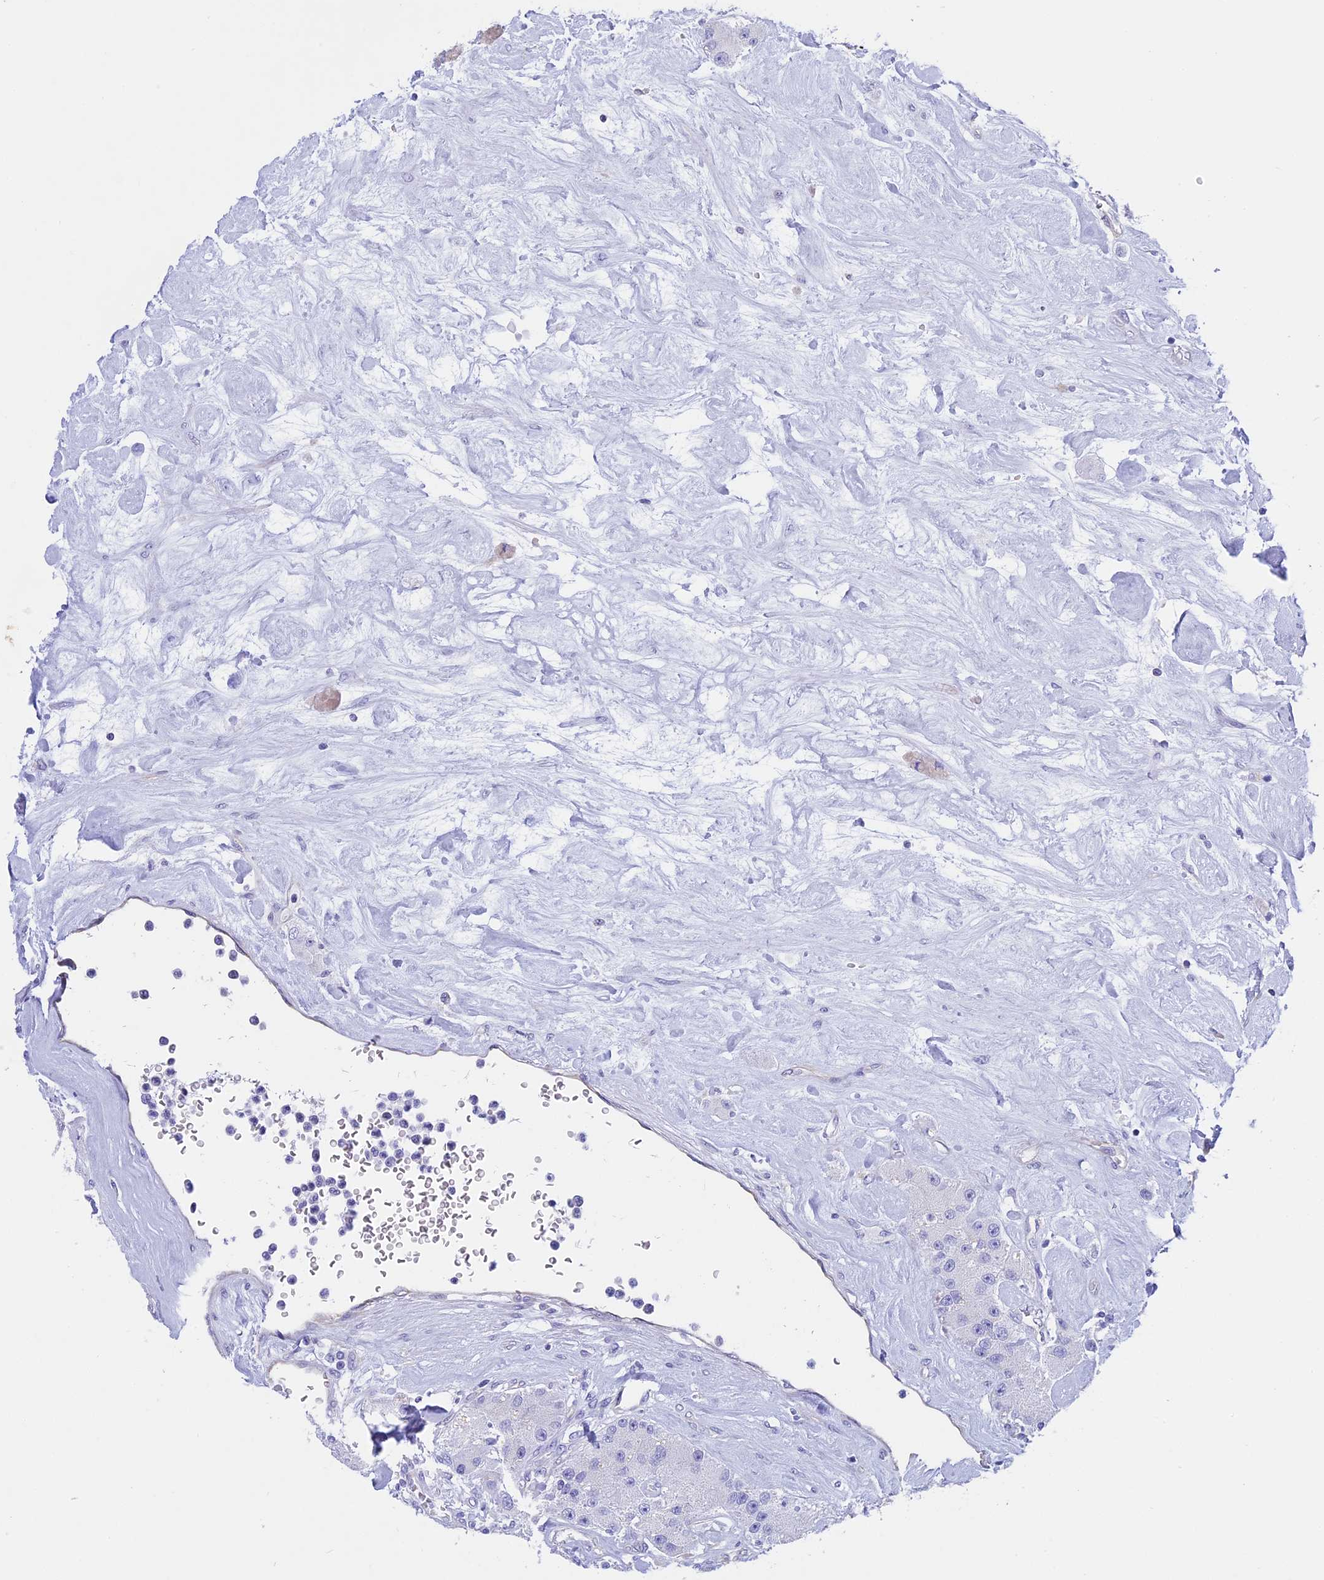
{"staining": {"intensity": "negative", "quantity": "none", "location": "none"}, "tissue": "carcinoid", "cell_type": "Tumor cells", "image_type": "cancer", "snomed": [{"axis": "morphology", "description": "Carcinoid, malignant, NOS"}, {"axis": "topography", "description": "Pancreas"}], "caption": "There is no significant positivity in tumor cells of malignant carcinoid.", "gene": "TACSTD2", "patient": {"sex": "male", "age": 41}}